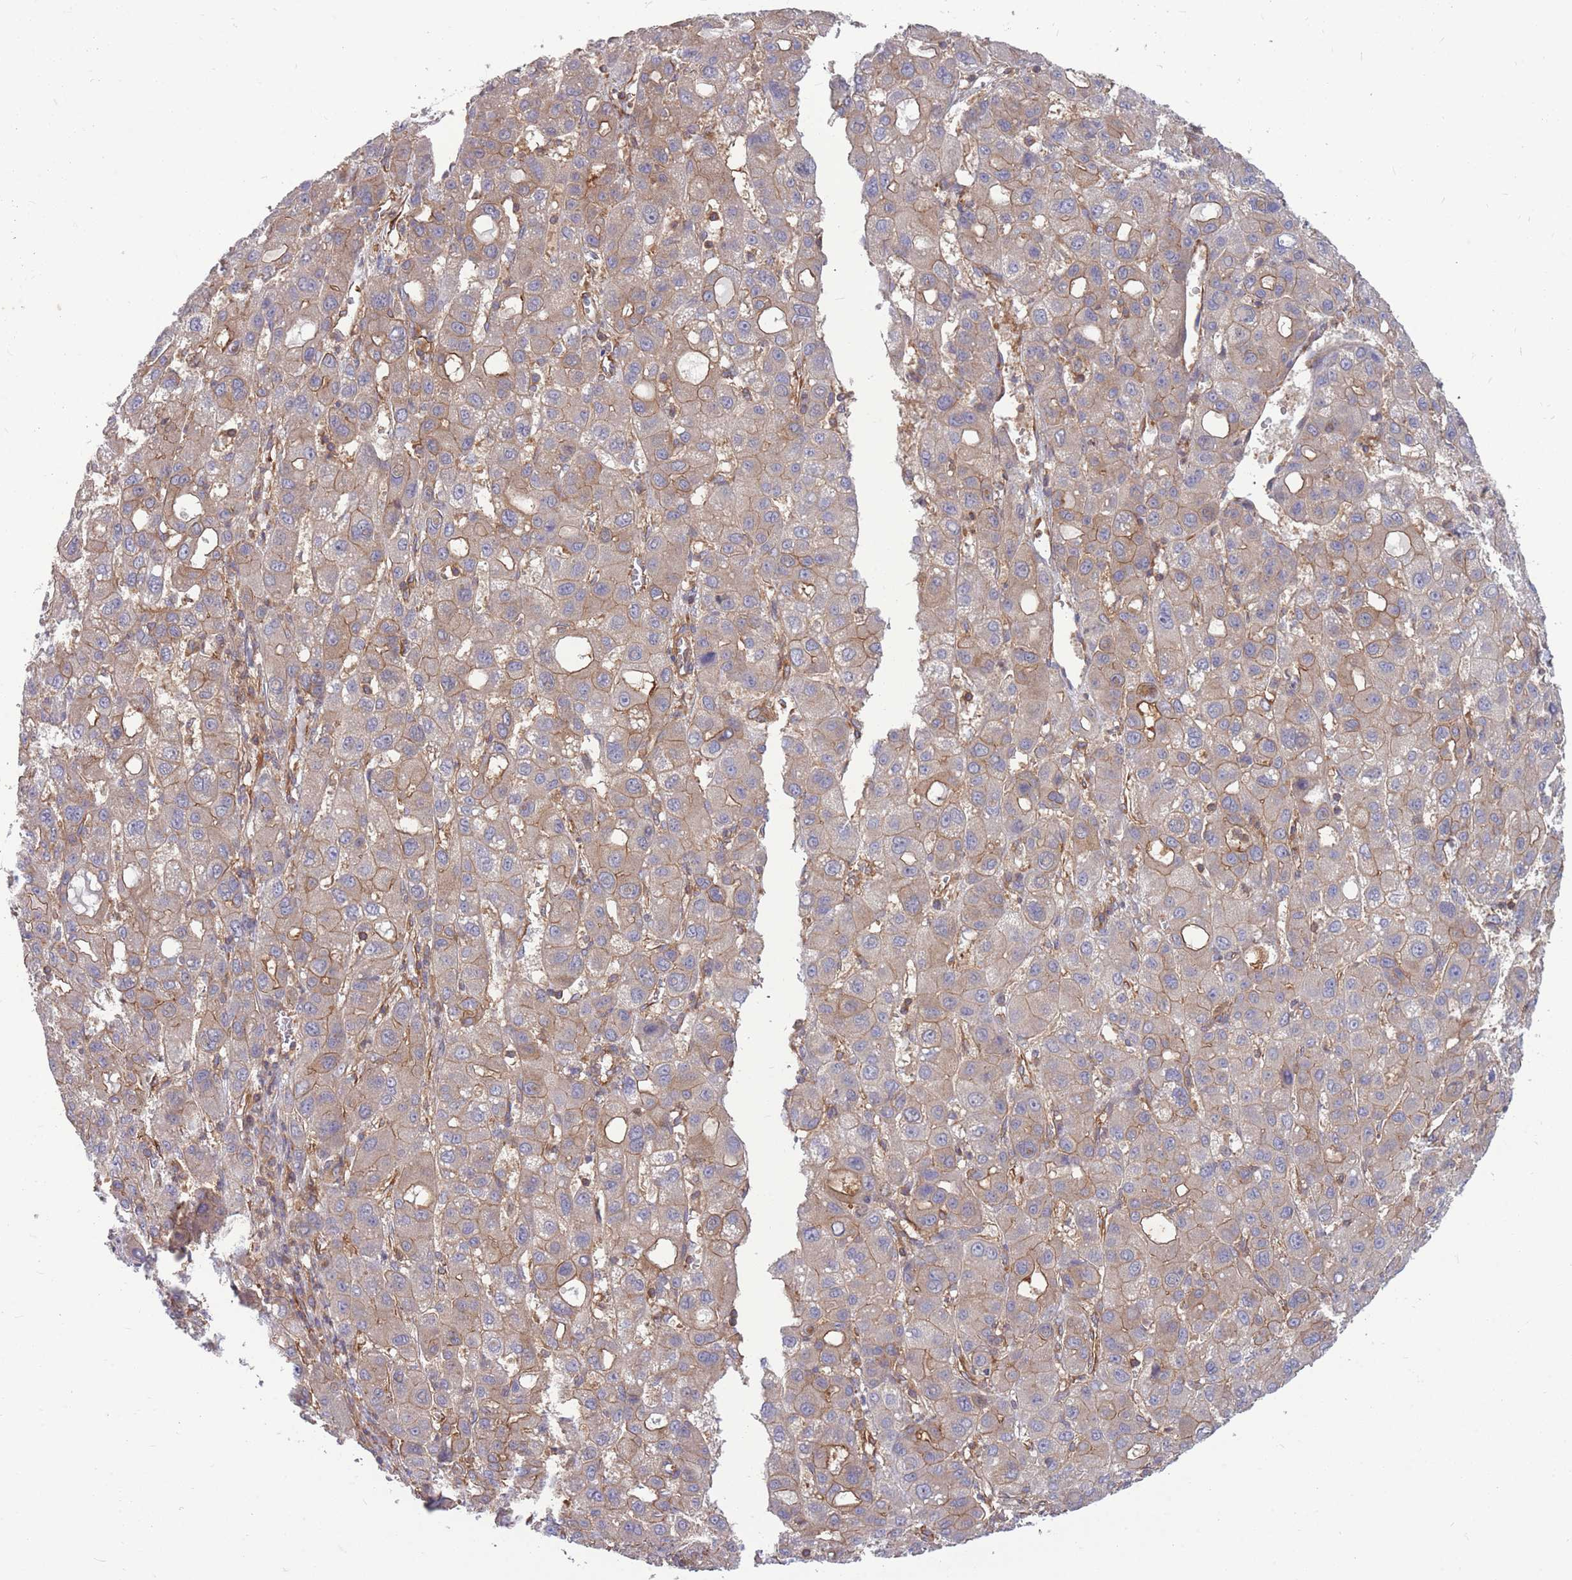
{"staining": {"intensity": "moderate", "quantity": "25%-75%", "location": "cytoplasmic/membranous"}, "tissue": "liver cancer", "cell_type": "Tumor cells", "image_type": "cancer", "snomed": [{"axis": "morphology", "description": "Carcinoma, Hepatocellular, NOS"}, {"axis": "topography", "description": "Liver"}], "caption": "High-magnification brightfield microscopy of liver hepatocellular carcinoma stained with DAB (3,3'-diaminobenzidine) (brown) and counterstained with hematoxylin (blue). tumor cells exhibit moderate cytoplasmic/membranous expression is present in approximately25%-75% of cells.", "gene": "GGA1", "patient": {"sex": "male", "age": 55}}